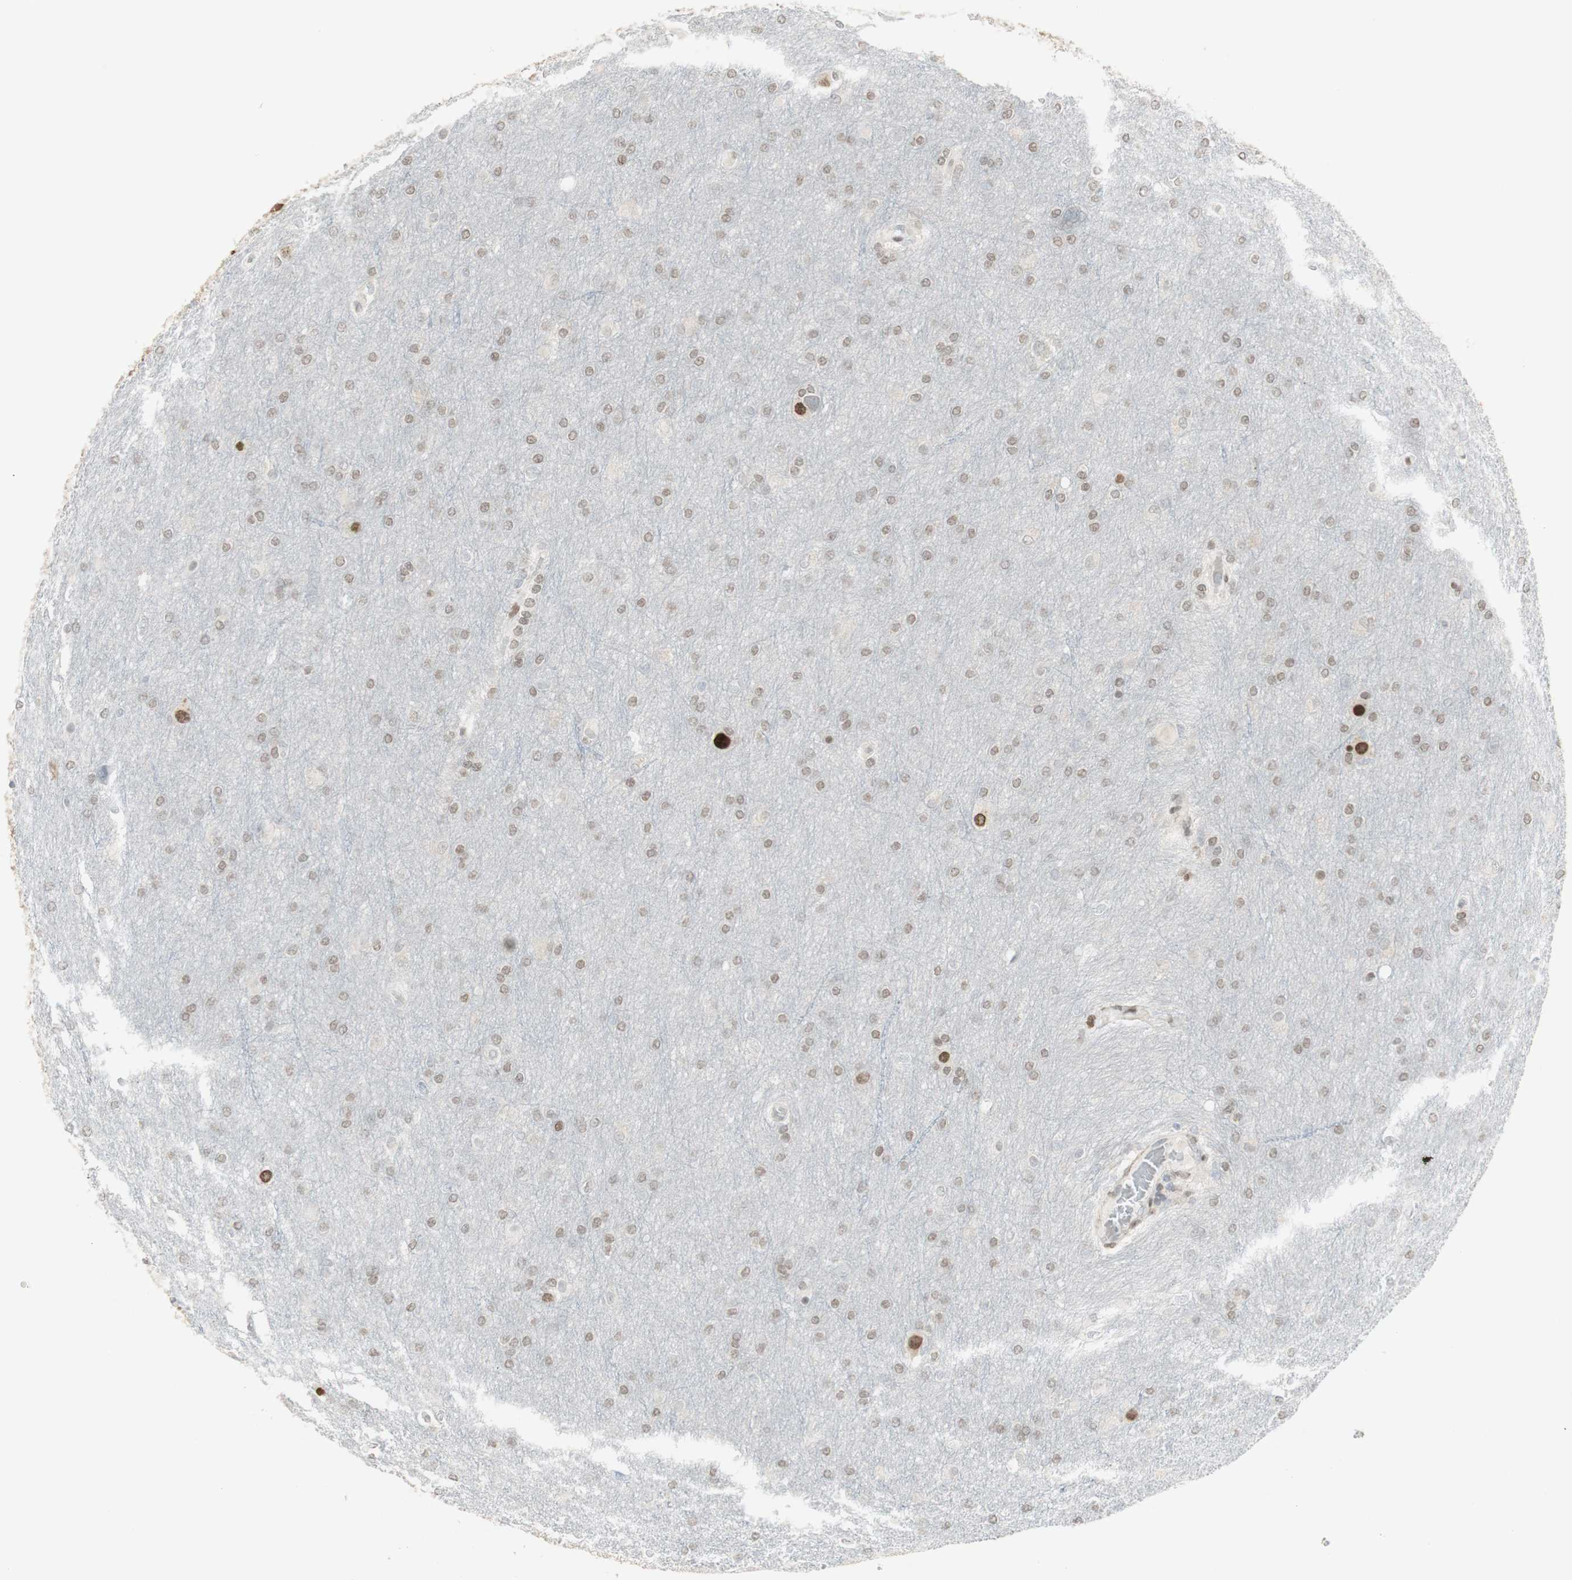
{"staining": {"intensity": "strong", "quantity": "<25%", "location": "nuclear"}, "tissue": "glioma", "cell_type": "Tumor cells", "image_type": "cancer", "snomed": [{"axis": "morphology", "description": "Glioma, malignant, High grade"}, {"axis": "topography", "description": "Cerebral cortex"}], "caption": "Malignant high-grade glioma tissue exhibits strong nuclear staining in approximately <25% of tumor cells", "gene": "C1orf116", "patient": {"sex": "female", "age": 36}}